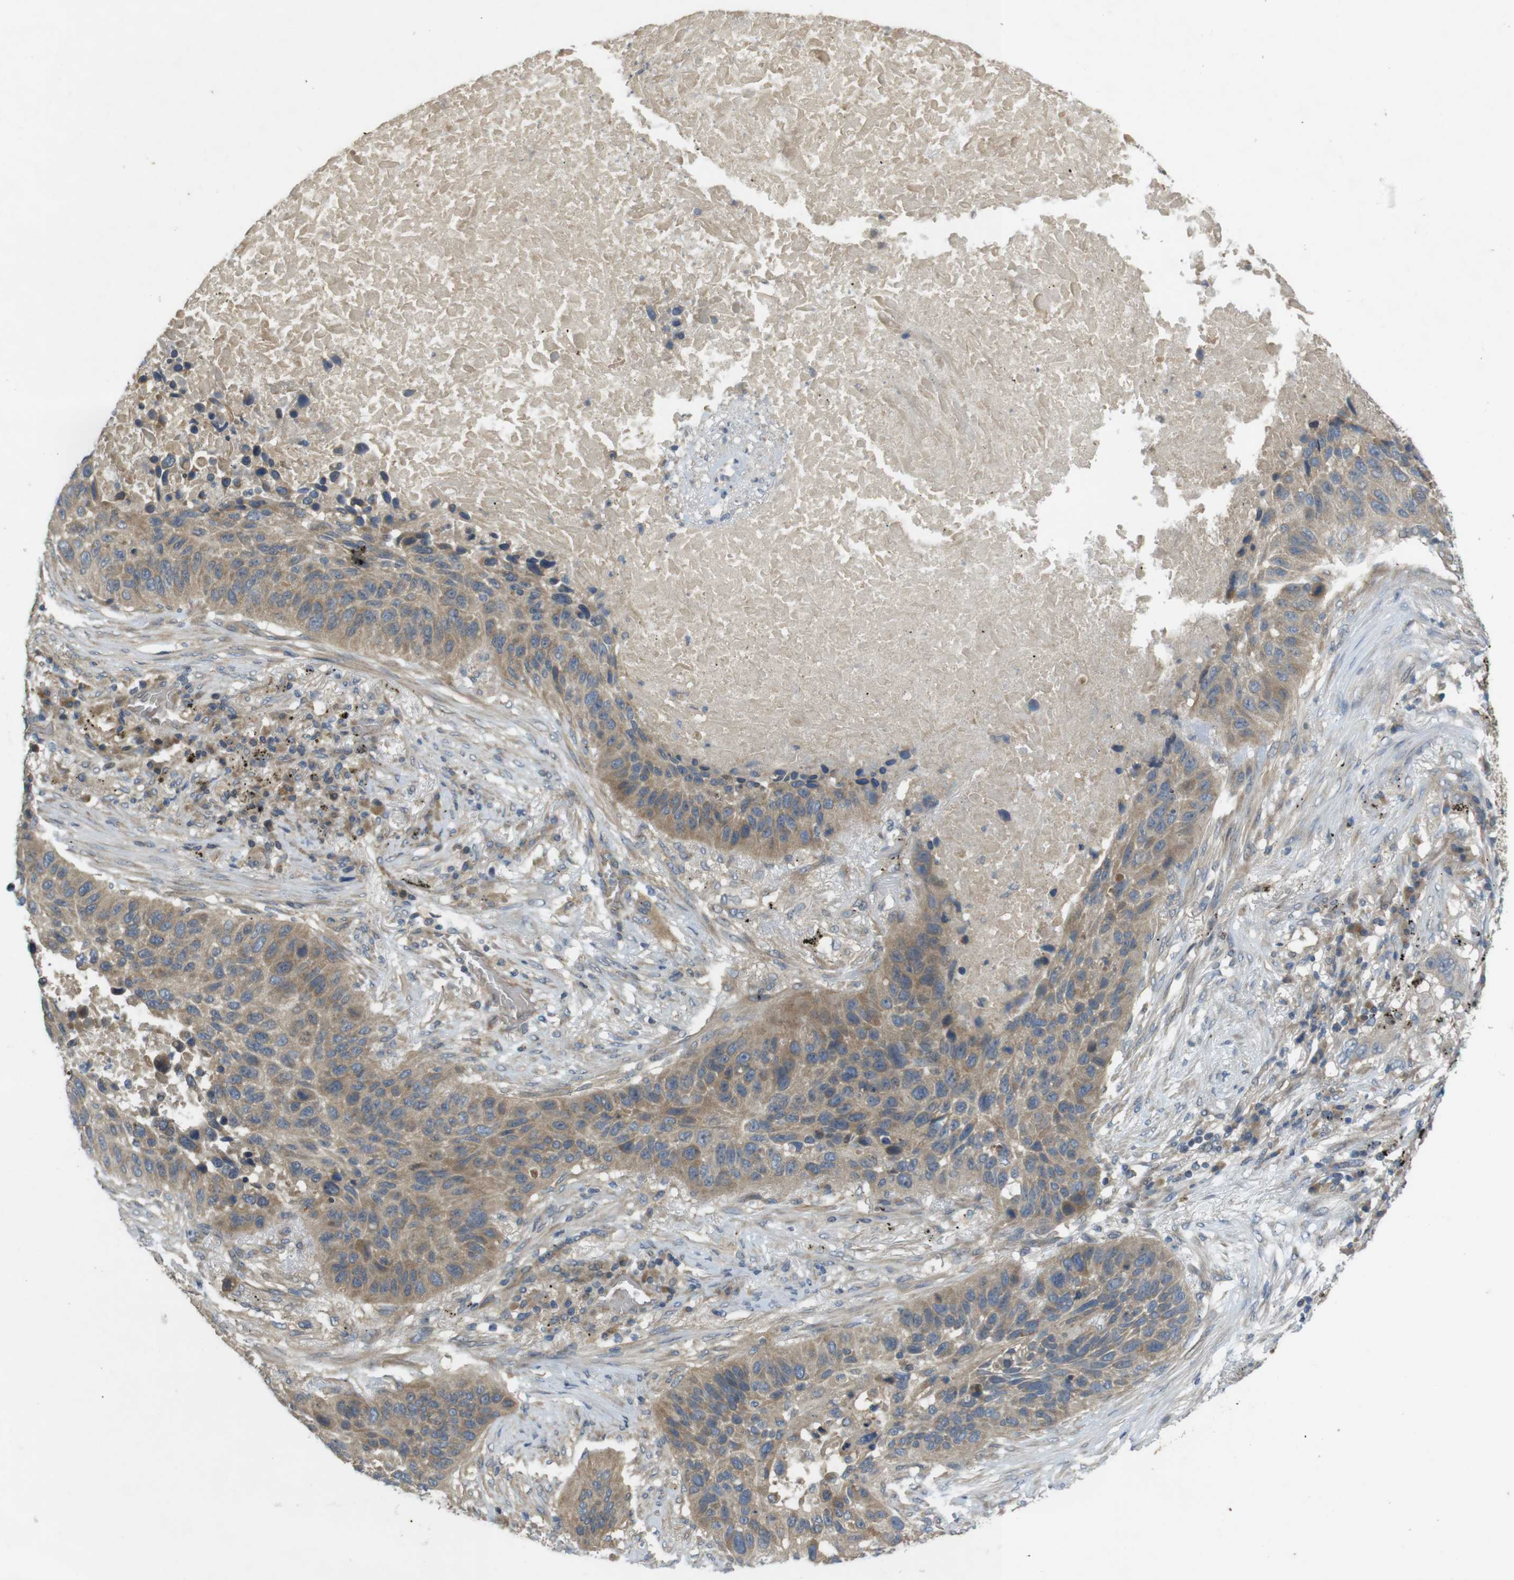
{"staining": {"intensity": "moderate", "quantity": ">75%", "location": "cytoplasmic/membranous"}, "tissue": "lung cancer", "cell_type": "Tumor cells", "image_type": "cancer", "snomed": [{"axis": "morphology", "description": "Squamous cell carcinoma, NOS"}, {"axis": "topography", "description": "Lung"}], "caption": "This photomicrograph demonstrates immunohistochemistry (IHC) staining of lung cancer, with medium moderate cytoplasmic/membranous positivity in about >75% of tumor cells.", "gene": "CLTC", "patient": {"sex": "male", "age": 57}}